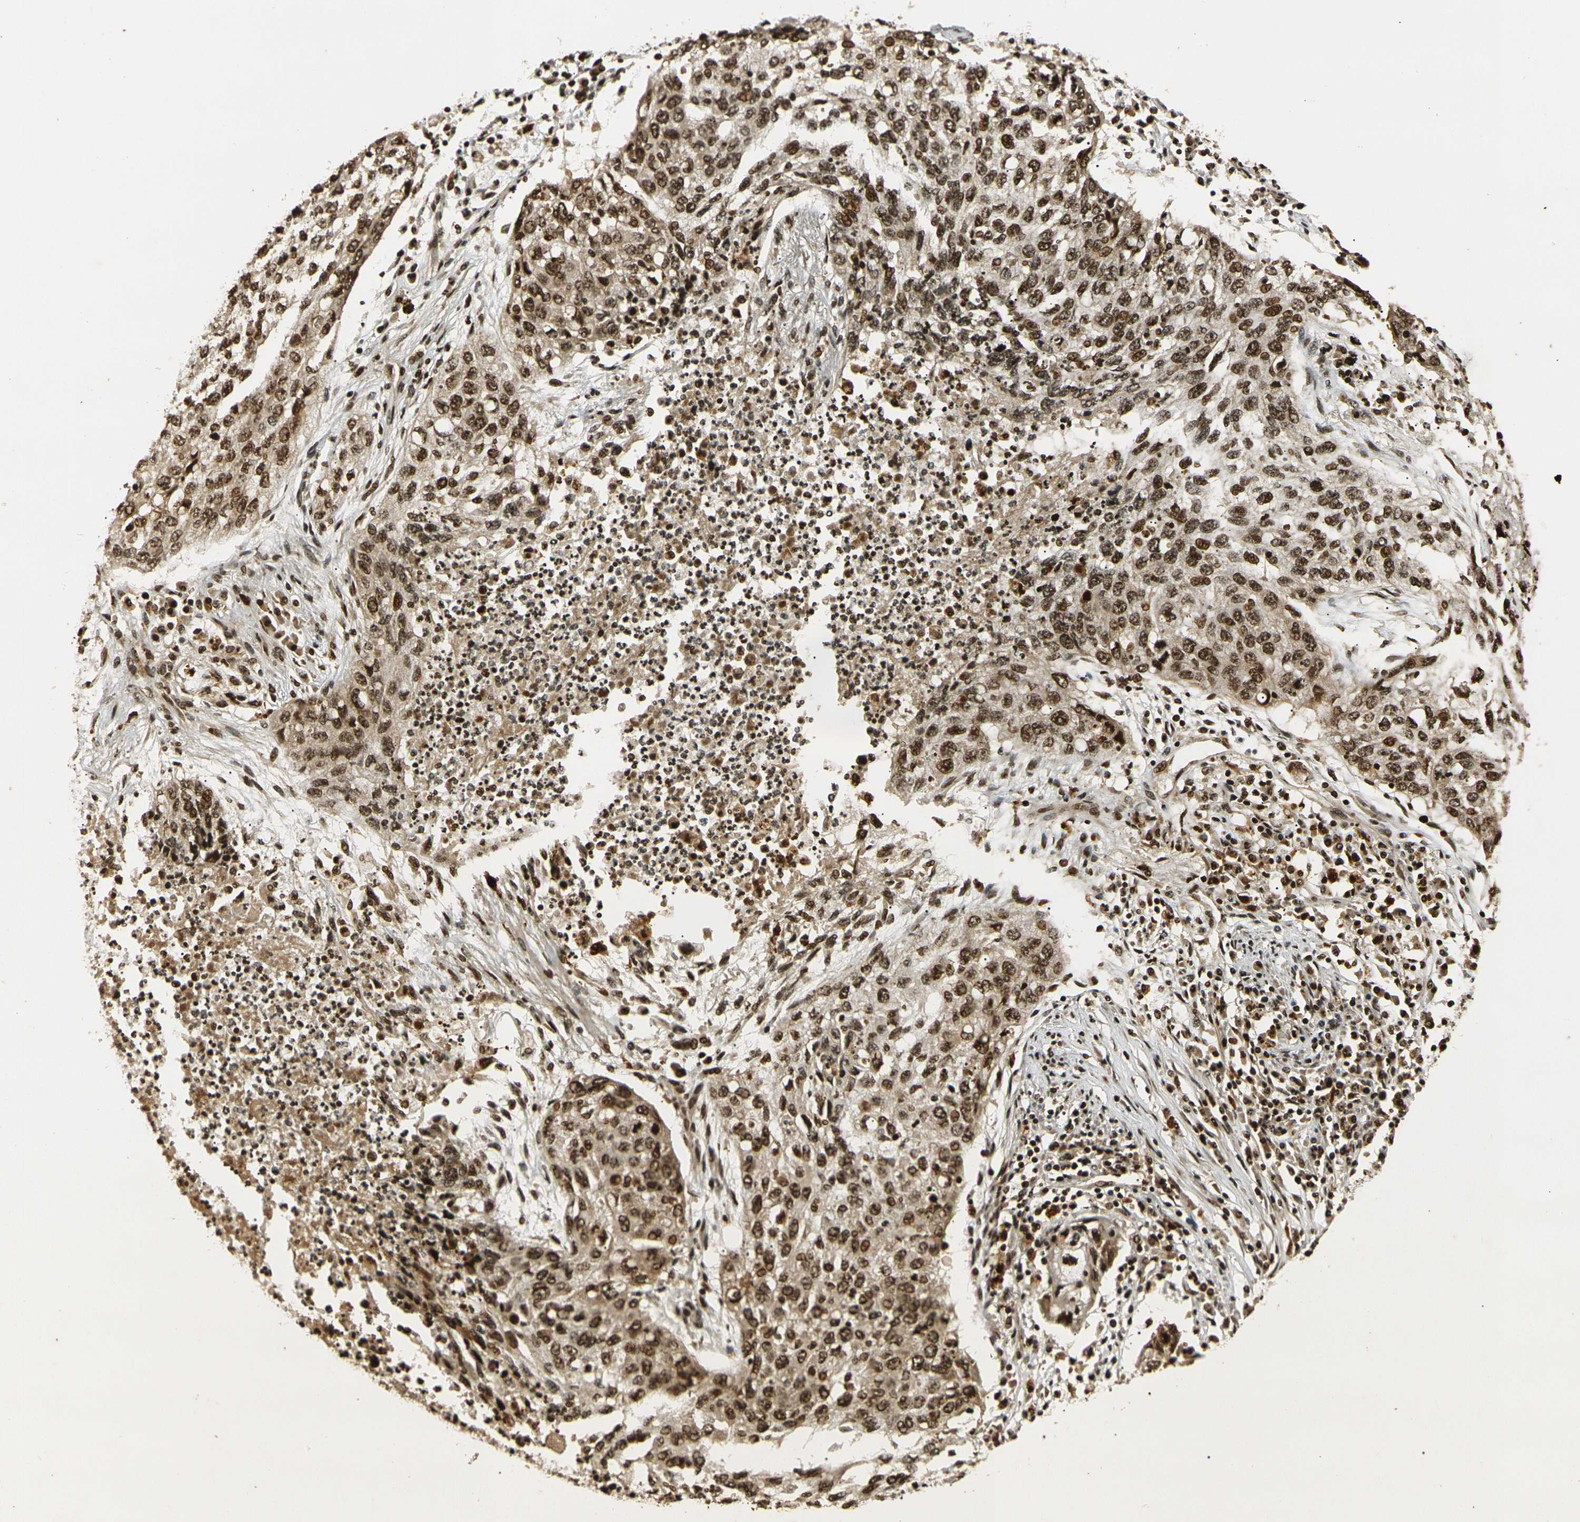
{"staining": {"intensity": "strong", "quantity": ">75%", "location": "cytoplasmic/membranous,nuclear"}, "tissue": "lung cancer", "cell_type": "Tumor cells", "image_type": "cancer", "snomed": [{"axis": "morphology", "description": "Squamous cell carcinoma, NOS"}, {"axis": "topography", "description": "Lung"}], "caption": "Protein expression by immunohistochemistry displays strong cytoplasmic/membranous and nuclear staining in about >75% of tumor cells in squamous cell carcinoma (lung).", "gene": "ACTL6A", "patient": {"sex": "female", "age": 63}}